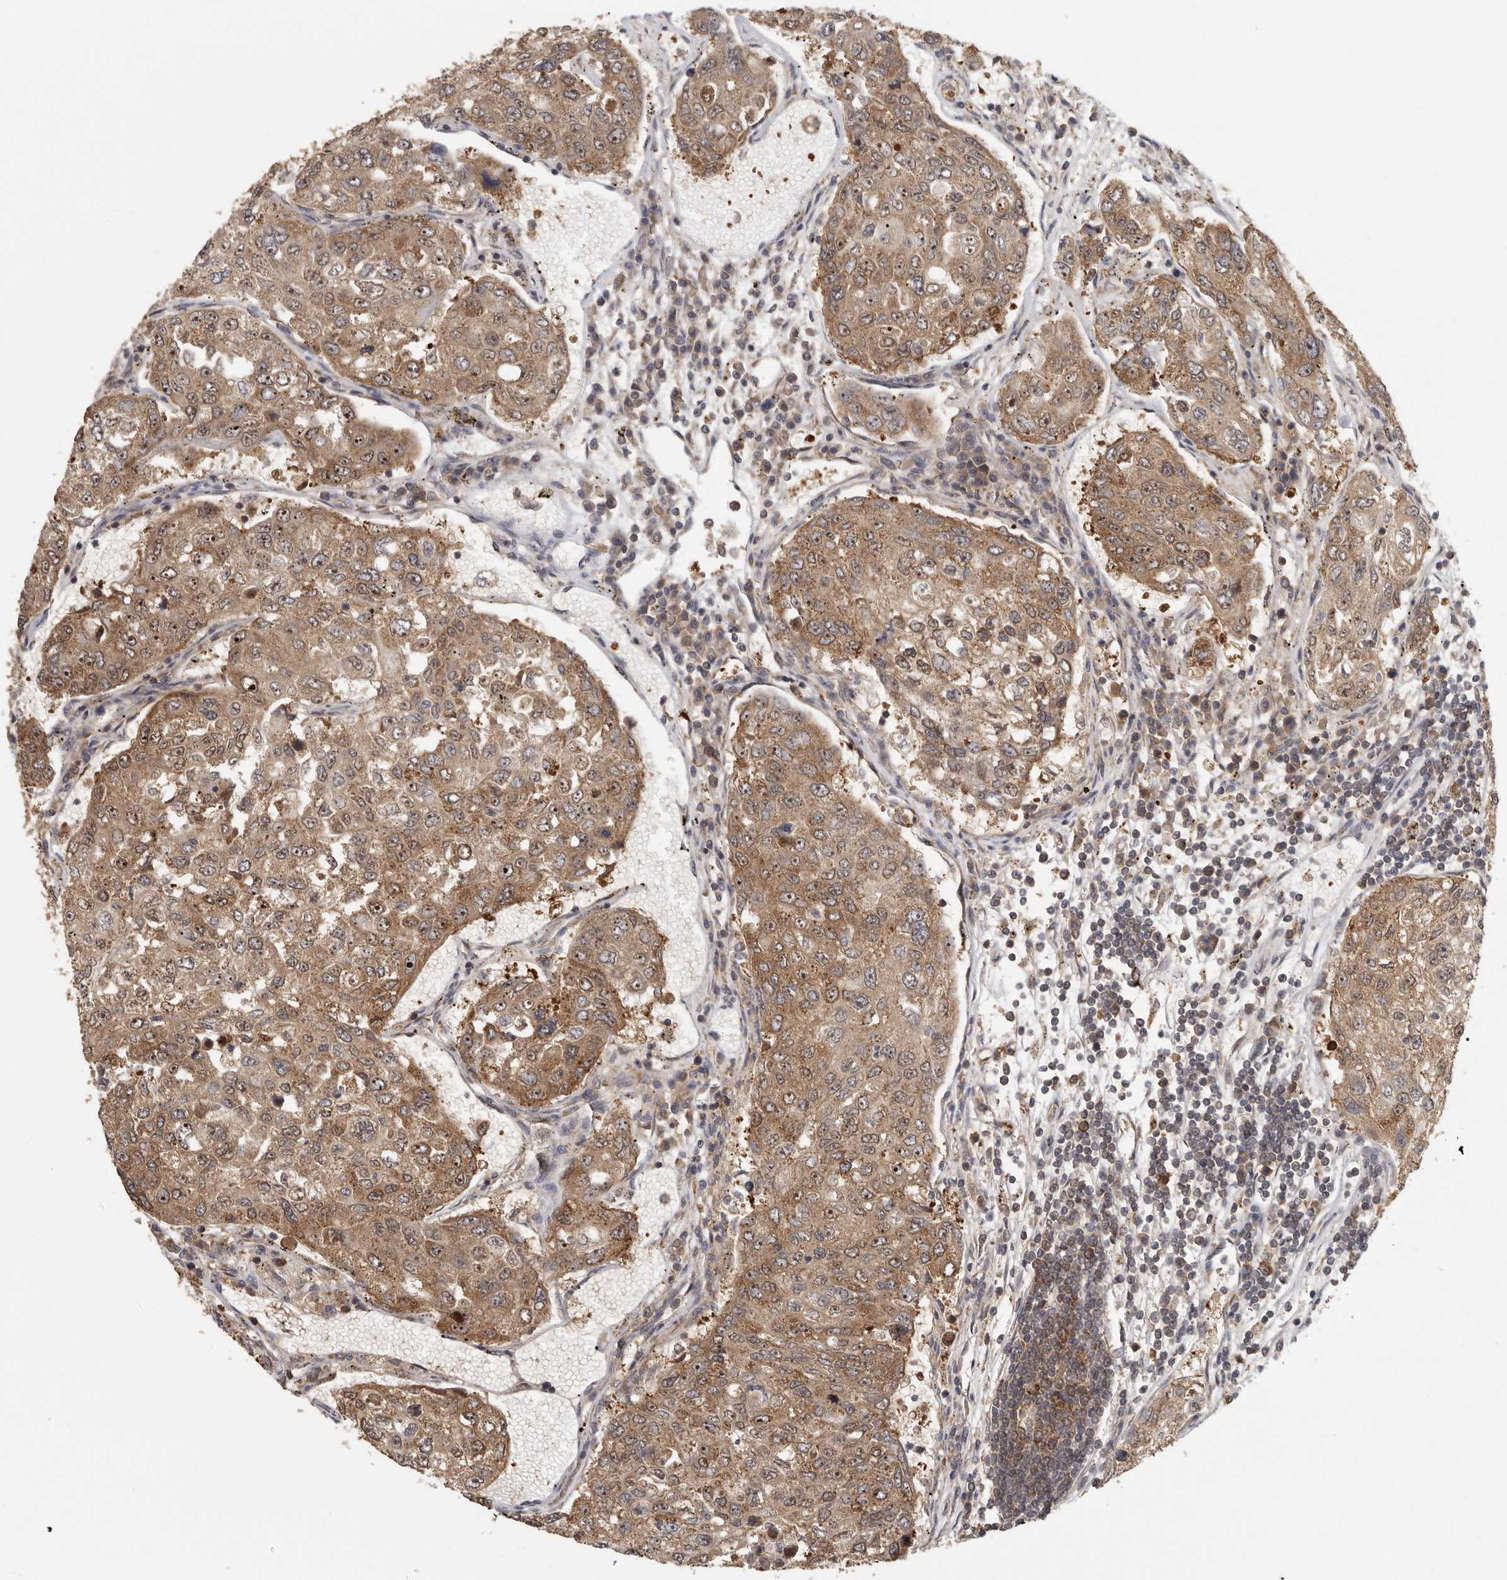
{"staining": {"intensity": "moderate", "quantity": ">75%", "location": "cytoplasmic/membranous,nuclear"}, "tissue": "urothelial cancer", "cell_type": "Tumor cells", "image_type": "cancer", "snomed": [{"axis": "morphology", "description": "Urothelial carcinoma, High grade"}, {"axis": "topography", "description": "Lymph node"}, {"axis": "topography", "description": "Urinary bladder"}], "caption": "A brown stain labels moderate cytoplasmic/membranous and nuclear expression of a protein in human urothelial cancer tumor cells.", "gene": "CCT8", "patient": {"sex": "male", "age": 51}}